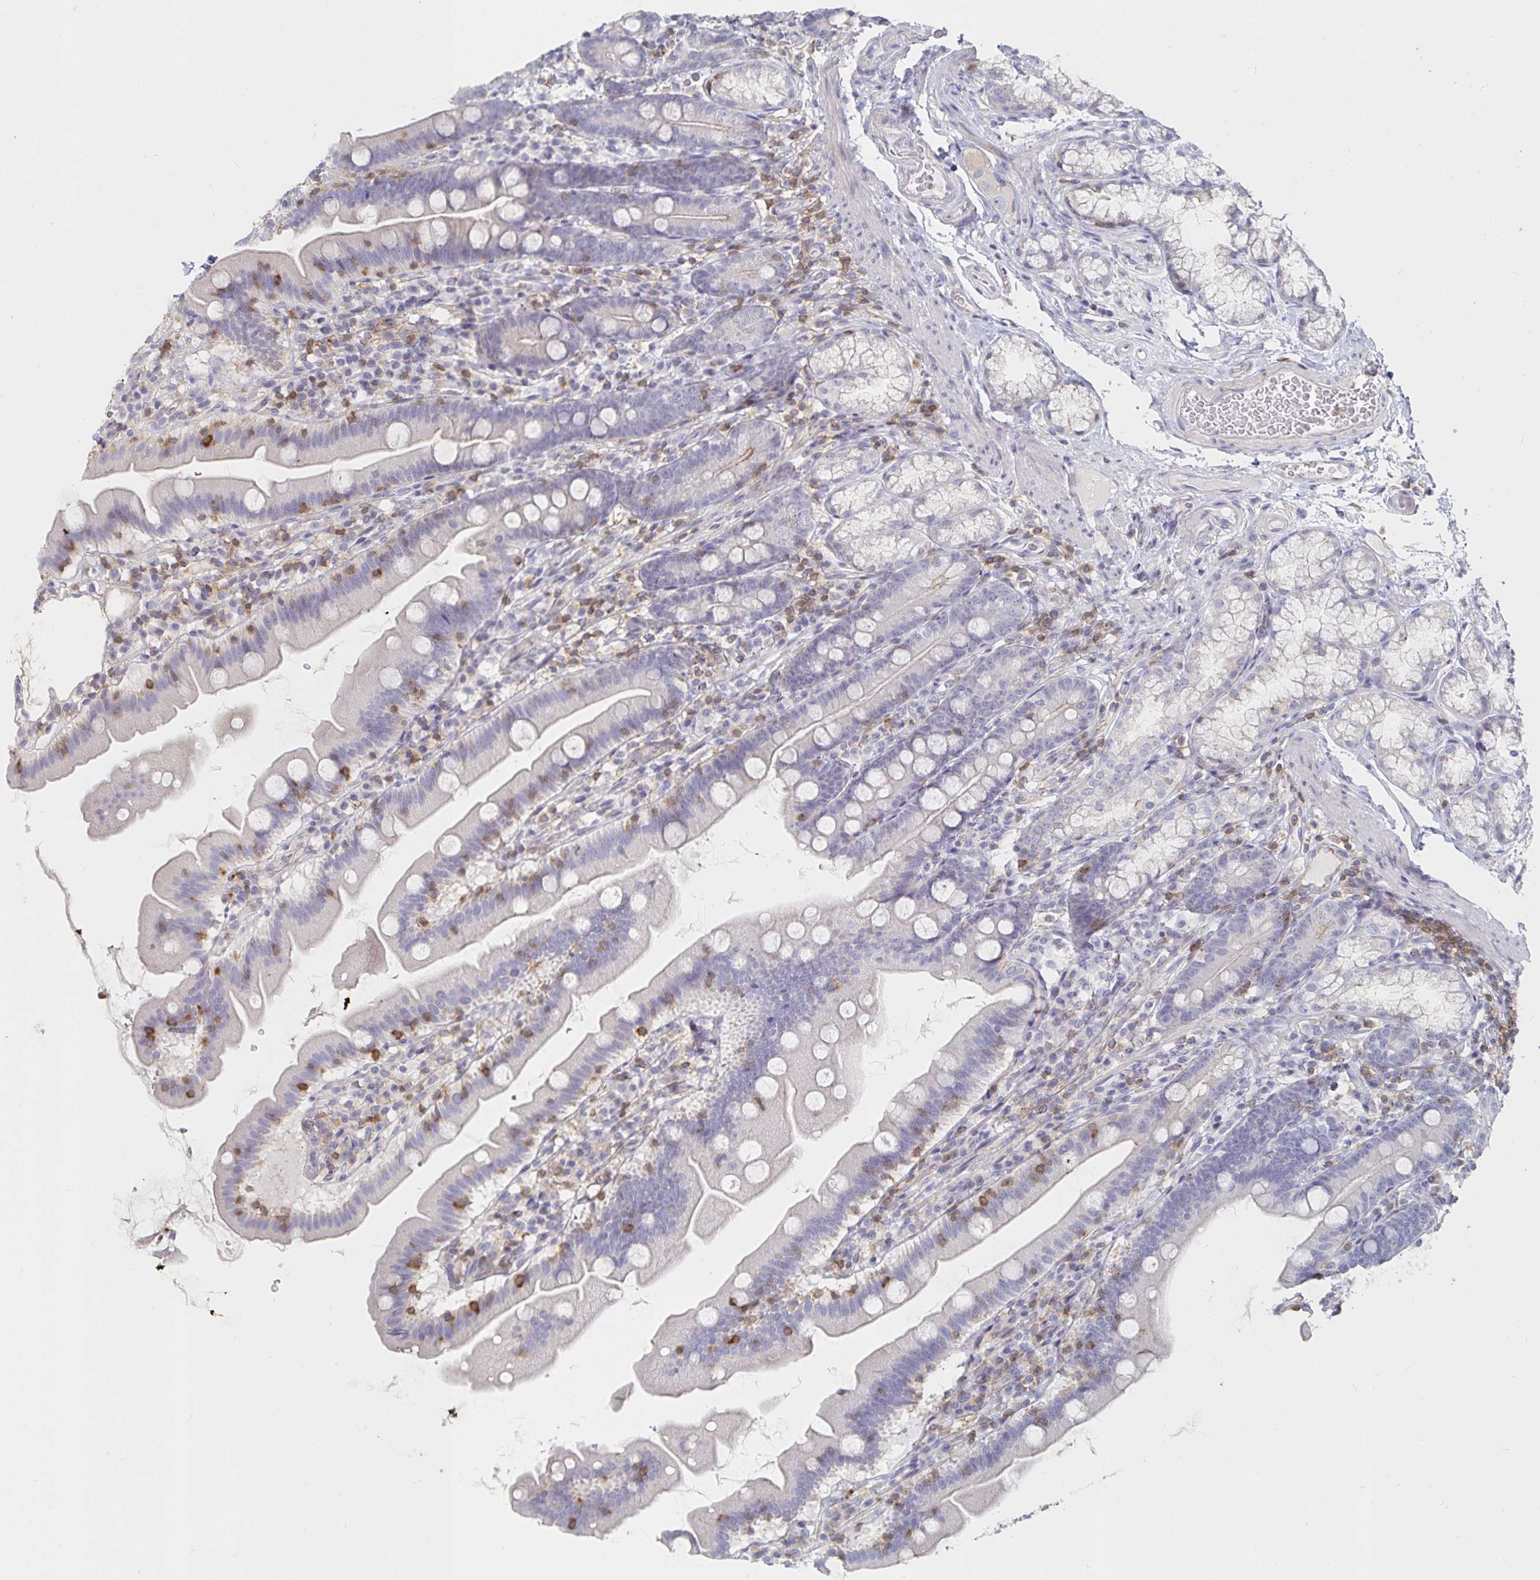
{"staining": {"intensity": "negative", "quantity": "none", "location": "none"}, "tissue": "duodenum", "cell_type": "Glandular cells", "image_type": "normal", "snomed": [{"axis": "morphology", "description": "Normal tissue, NOS"}, {"axis": "topography", "description": "Duodenum"}], "caption": "Normal duodenum was stained to show a protein in brown. There is no significant staining in glandular cells. (DAB (3,3'-diaminobenzidine) immunohistochemistry (IHC), high magnification).", "gene": "PIK3CD", "patient": {"sex": "female", "age": 67}}